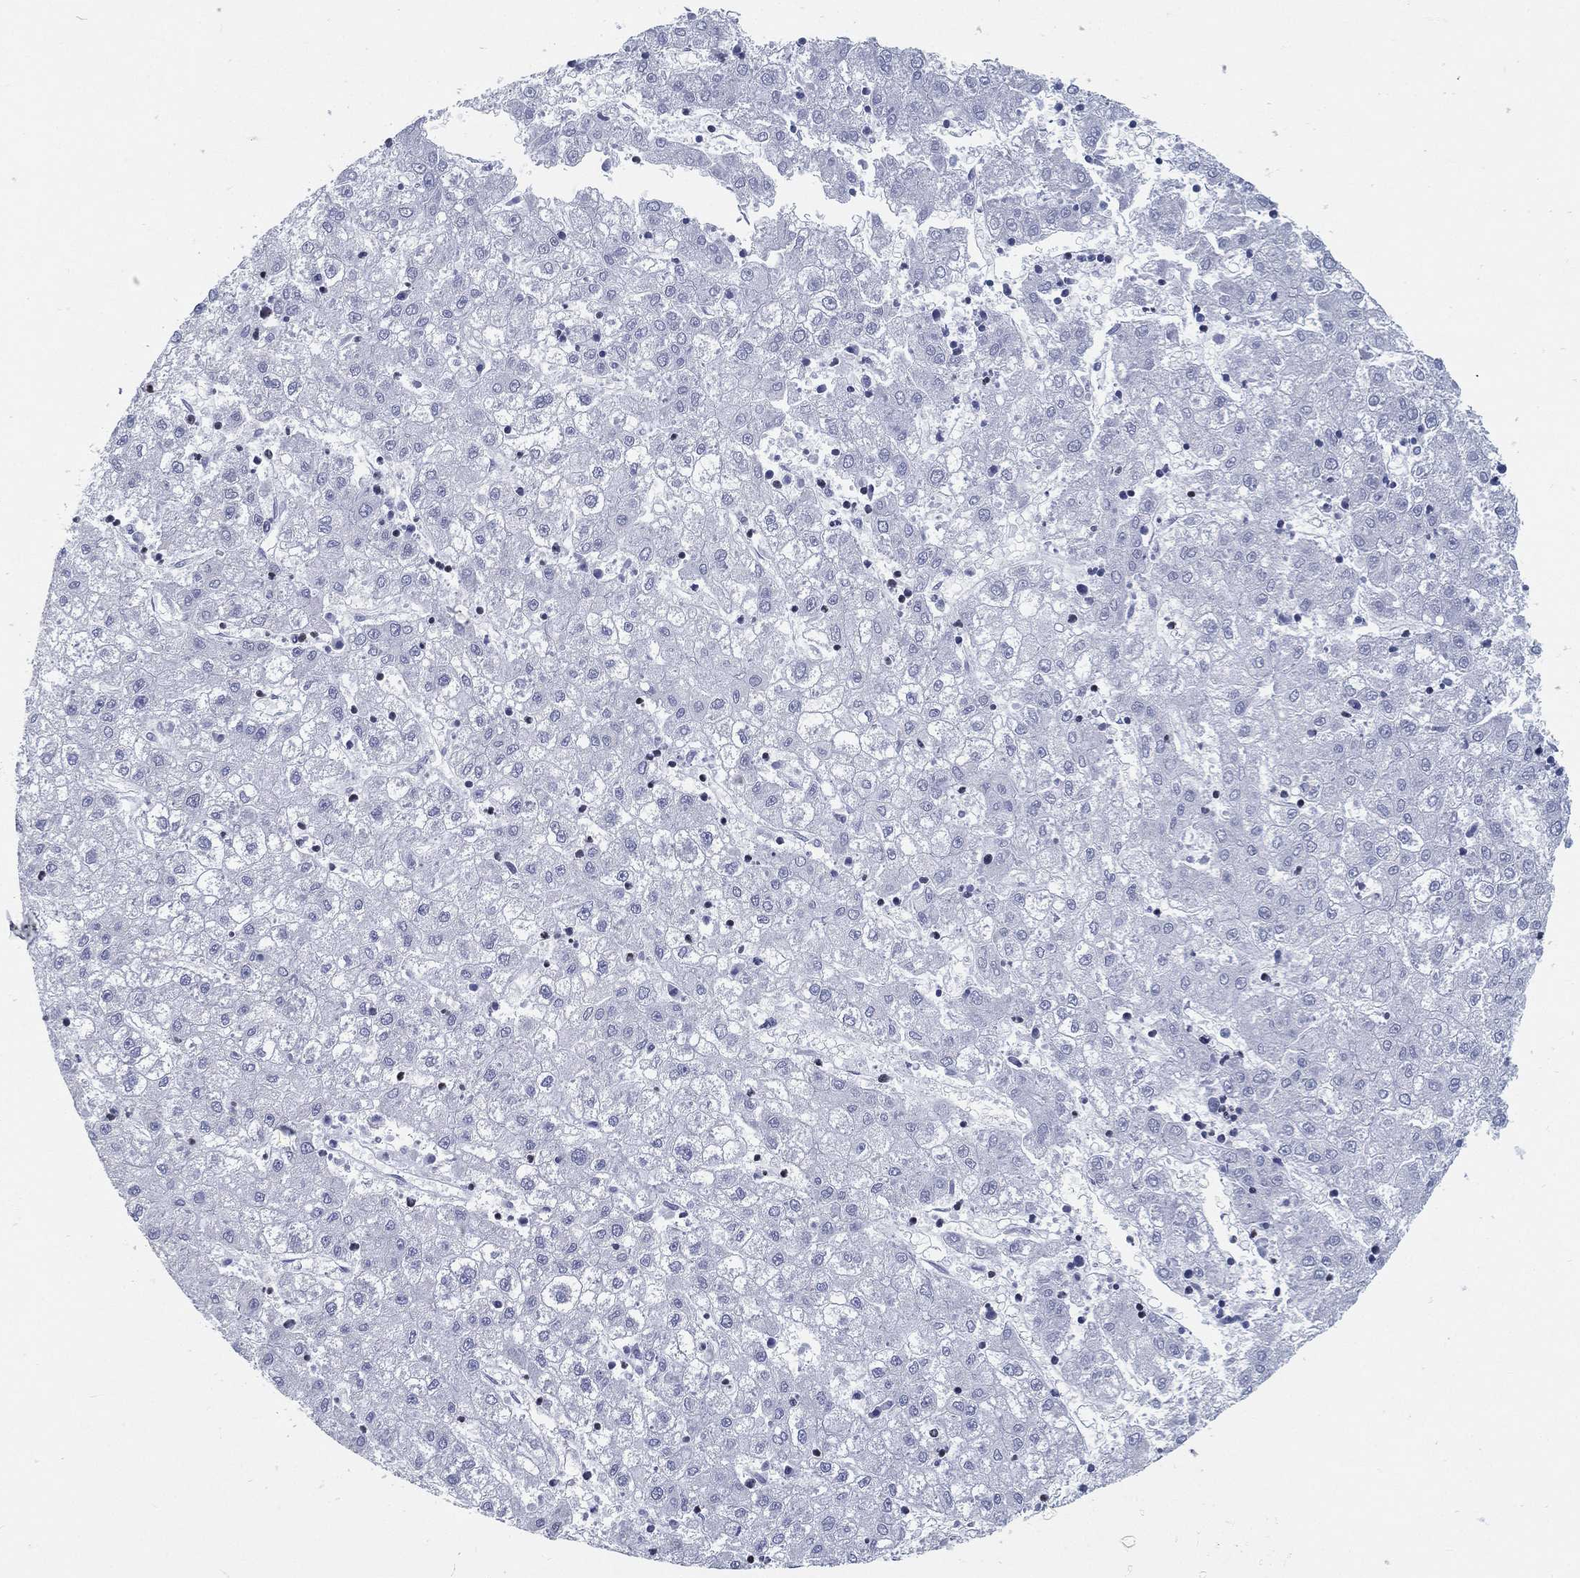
{"staining": {"intensity": "negative", "quantity": "none", "location": "none"}, "tissue": "liver cancer", "cell_type": "Tumor cells", "image_type": "cancer", "snomed": [{"axis": "morphology", "description": "Carcinoma, Hepatocellular, NOS"}, {"axis": "topography", "description": "Liver"}], "caption": "DAB immunohistochemical staining of human liver cancer exhibits no significant positivity in tumor cells.", "gene": "PYHIN1", "patient": {"sex": "male", "age": 72}}